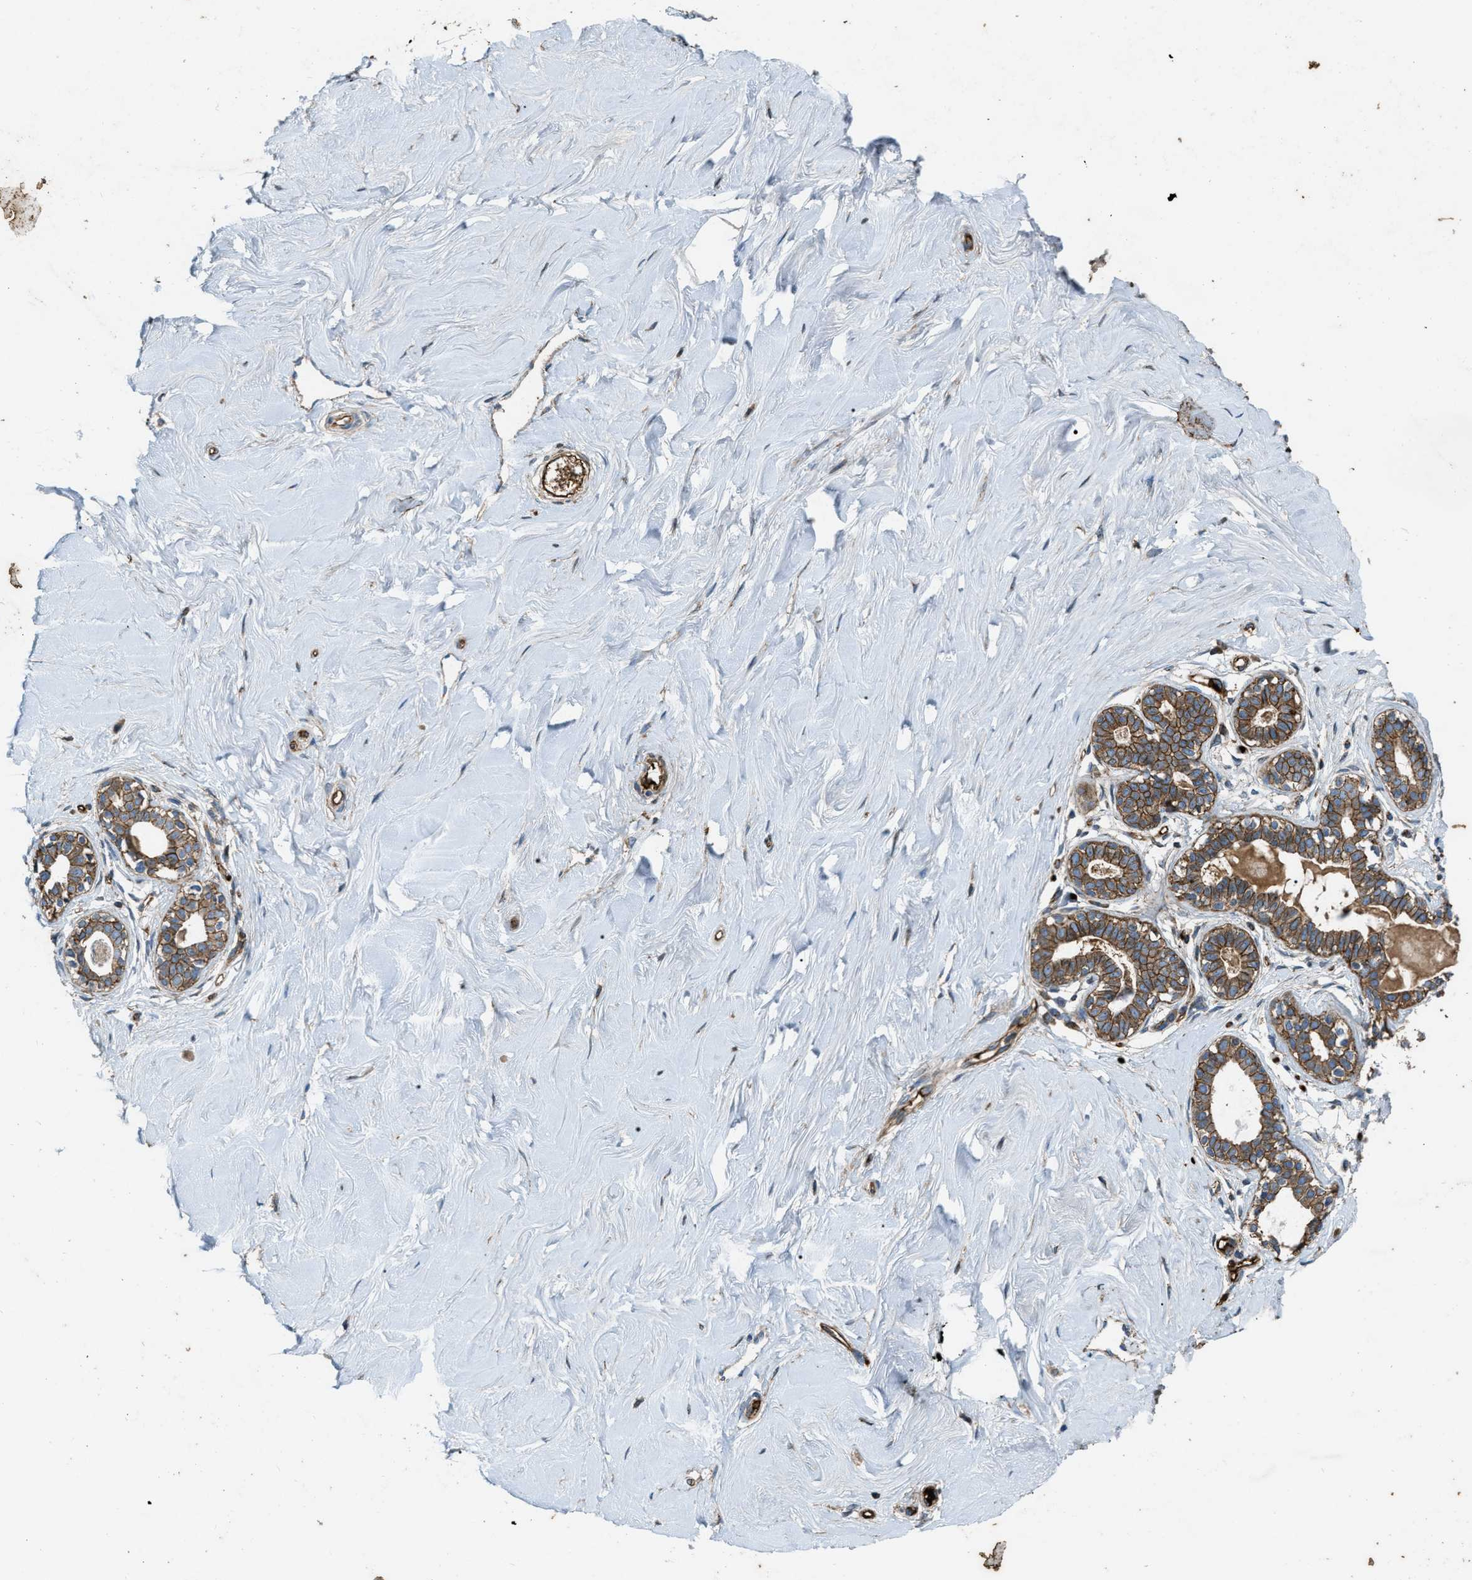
{"staining": {"intensity": "moderate", "quantity": ">75%", "location": "cytoplasmic/membranous"}, "tissue": "breast", "cell_type": "Glandular cells", "image_type": "normal", "snomed": [{"axis": "morphology", "description": "Normal tissue, NOS"}, {"axis": "topography", "description": "Breast"}], "caption": "This is a photomicrograph of immunohistochemistry staining of normal breast, which shows moderate expression in the cytoplasmic/membranous of glandular cells.", "gene": "ERC1", "patient": {"sex": "female", "age": 23}}